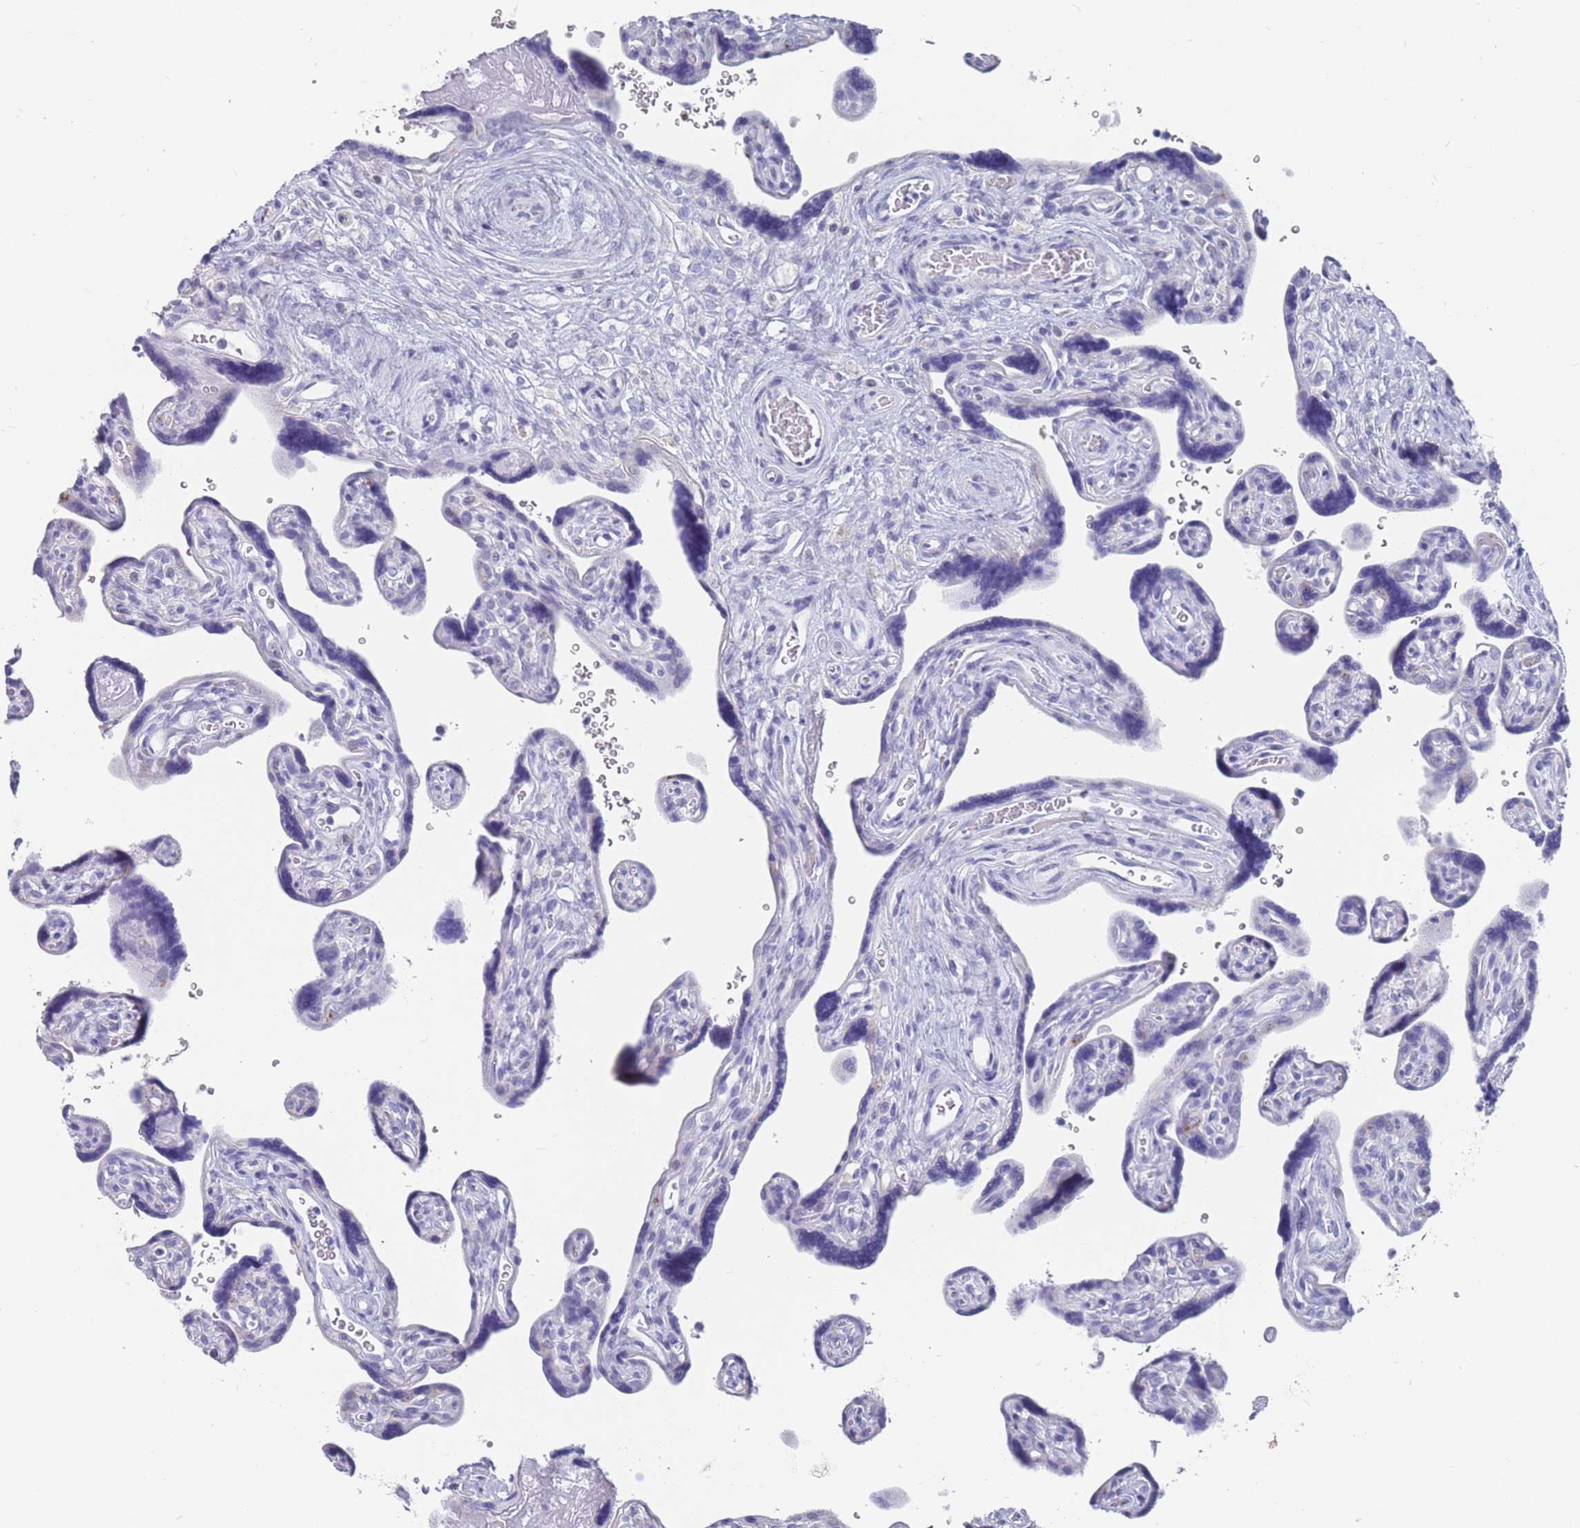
{"staining": {"intensity": "weak", "quantity": "25%-75%", "location": "cytoplasmic/membranous"}, "tissue": "placenta", "cell_type": "Decidual cells", "image_type": "normal", "snomed": [{"axis": "morphology", "description": "Normal tissue, NOS"}, {"axis": "topography", "description": "Placenta"}], "caption": "Protein staining reveals weak cytoplasmic/membranous positivity in about 25%-75% of decidual cells in benign placenta. (brown staining indicates protein expression, while blue staining denotes nuclei).", "gene": "CYP51A1", "patient": {"sex": "female", "age": 39}}